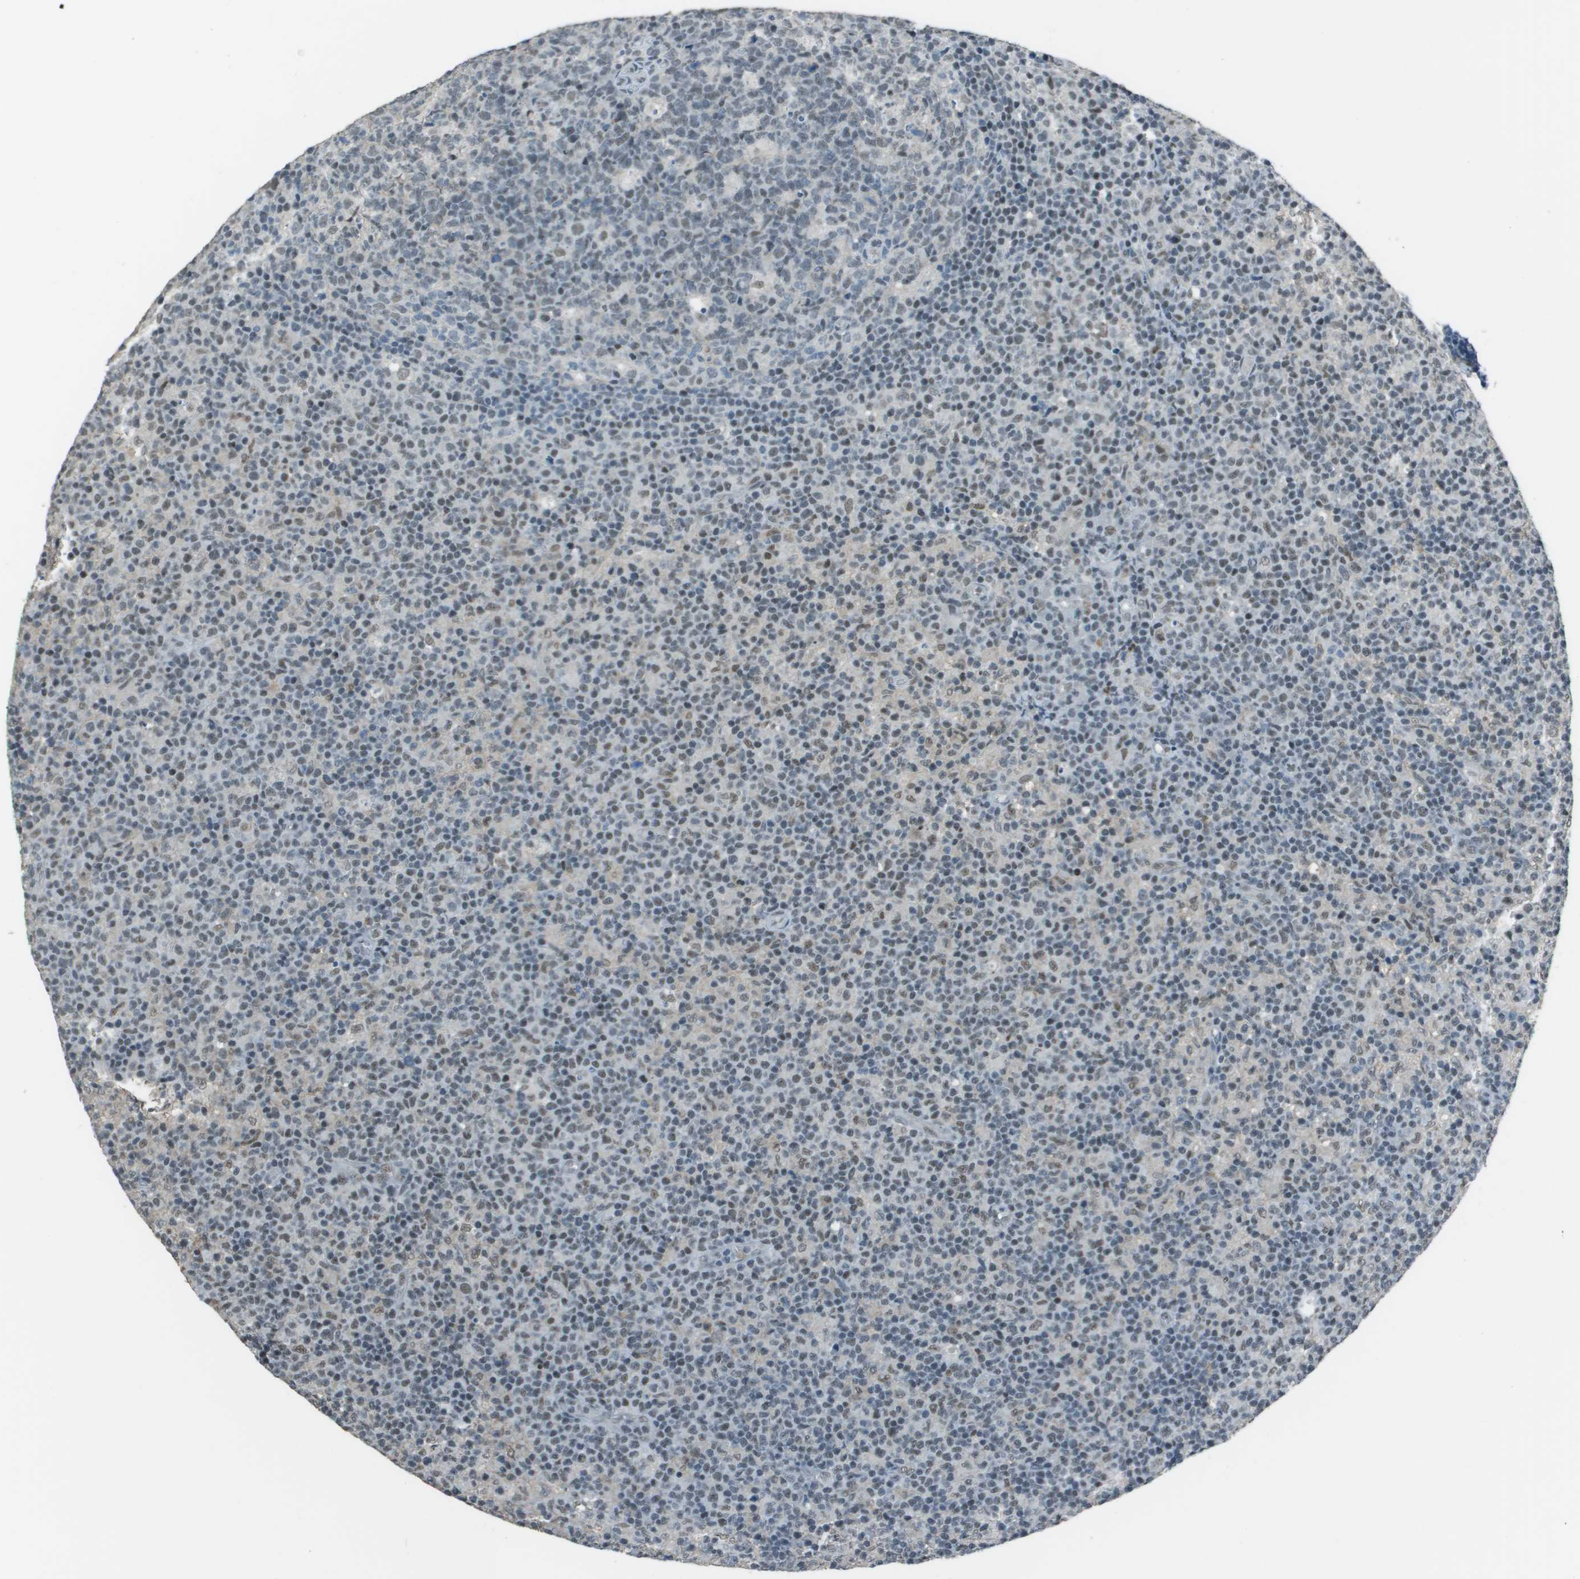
{"staining": {"intensity": "weak", "quantity": "<25%", "location": "nuclear"}, "tissue": "lymph node", "cell_type": "Germinal center cells", "image_type": "normal", "snomed": [{"axis": "morphology", "description": "Normal tissue, NOS"}, {"axis": "morphology", "description": "Inflammation, NOS"}, {"axis": "topography", "description": "Lymph node"}], "caption": "IHC histopathology image of normal lymph node: lymph node stained with DAB exhibits no significant protein expression in germinal center cells.", "gene": "DEPDC1", "patient": {"sex": "male", "age": 55}}